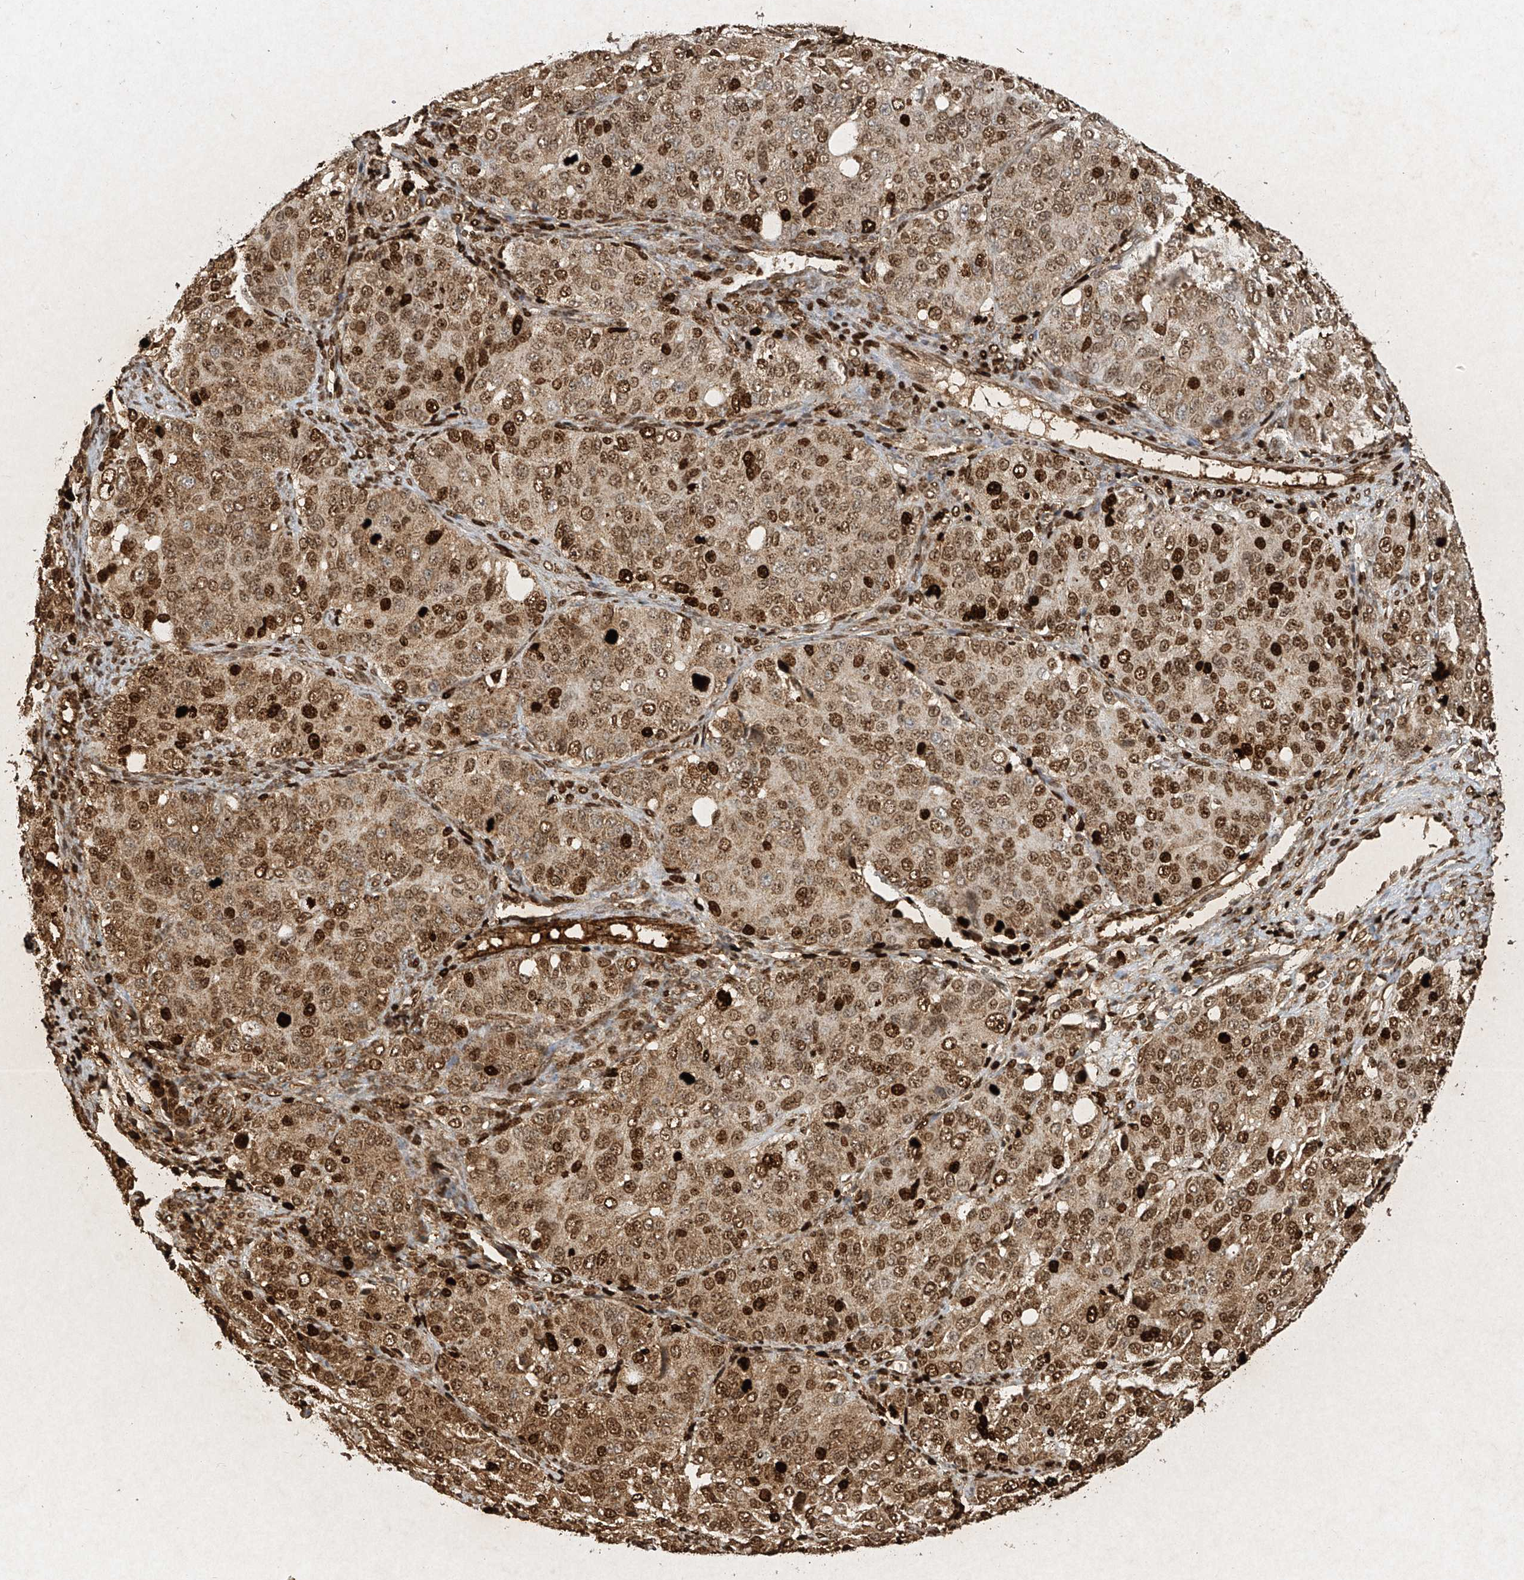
{"staining": {"intensity": "moderate", "quantity": ">75%", "location": "cytoplasmic/membranous,nuclear"}, "tissue": "ovarian cancer", "cell_type": "Tumor cells", "image_type": "cancer", "snomed": [{"axis": "morphology", "description": "Carcinoma, endometroid"}, {"axis": "topography", "description": "Ovary"}], "caption": "Immunohistochemical staining of human ovarian endometroid carcinoma exhibits moderate cytoplasmic/membranous and nuclear protein staining in approximately >75% of tumor cells. Using DAB (brown) and hematoxylin (blue) stains, captured at high magnification using brightfield microscopy.", "gene": "ATRIP", "patient": {"sex": "female", "age": 51}}